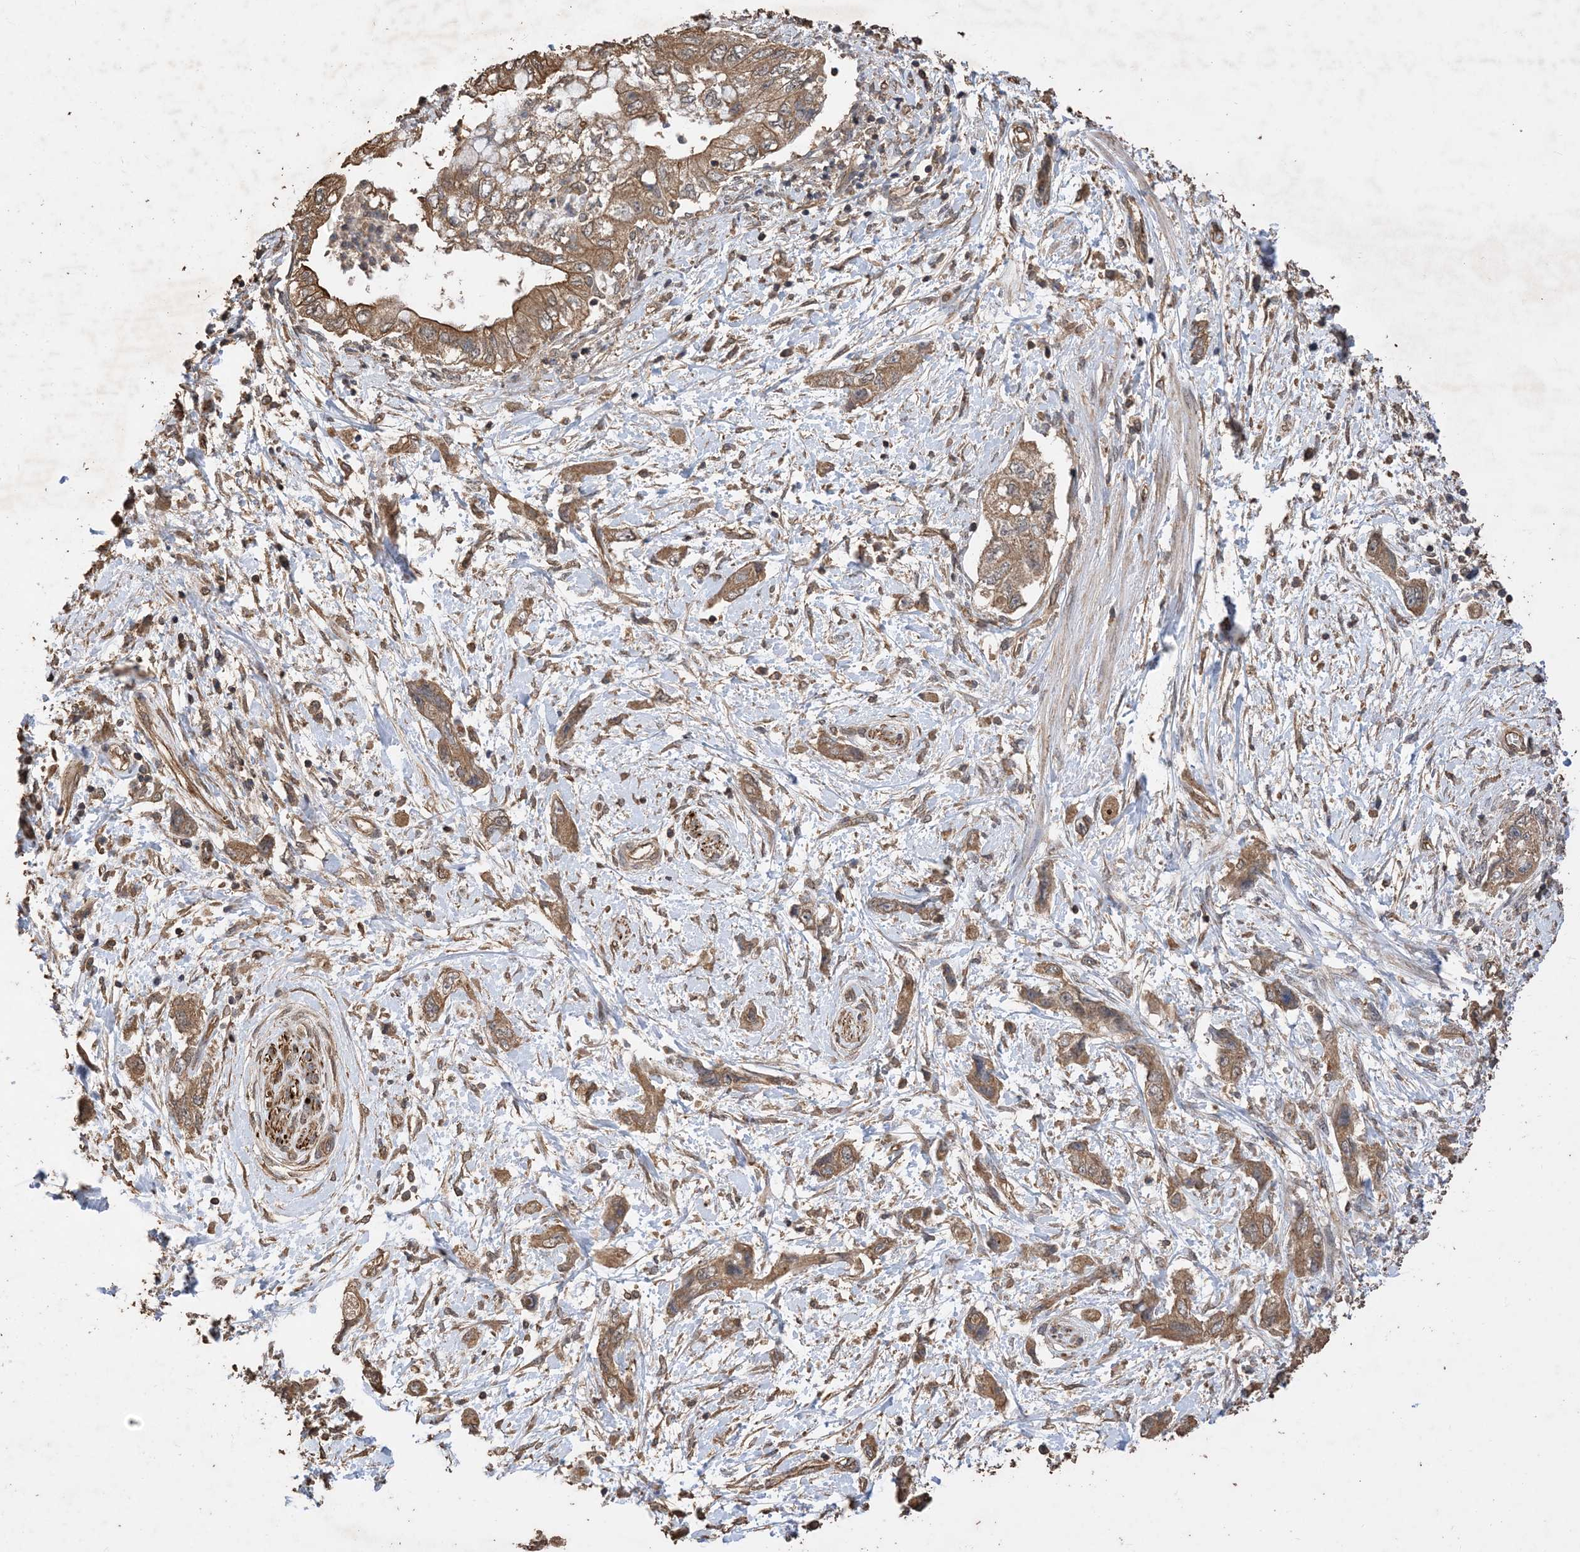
{"staining": {"intensity": "moderate", "quantity": ">75%", "location": "cytoplasmic/membranous"}, "tissue": "pancreatic cancer", "cell_type": "Tumor cells", "image_type": "cancer", "snomed": [{"axis": "morphology", "description": "Adenocarcinoma, NOS"}, {"axis": "topography", "description": "Pancreas"}], "caption": "This image exhibits immunohistochemistry (IHC) staining of human pancreatic cancer (adenocarcinoma), with medium moderate cytoplasmic/membranous expression in about >75% of tumor cells.", "gene": "ZKSCAN5", "patient": {"sex": "female", "age": 73}}